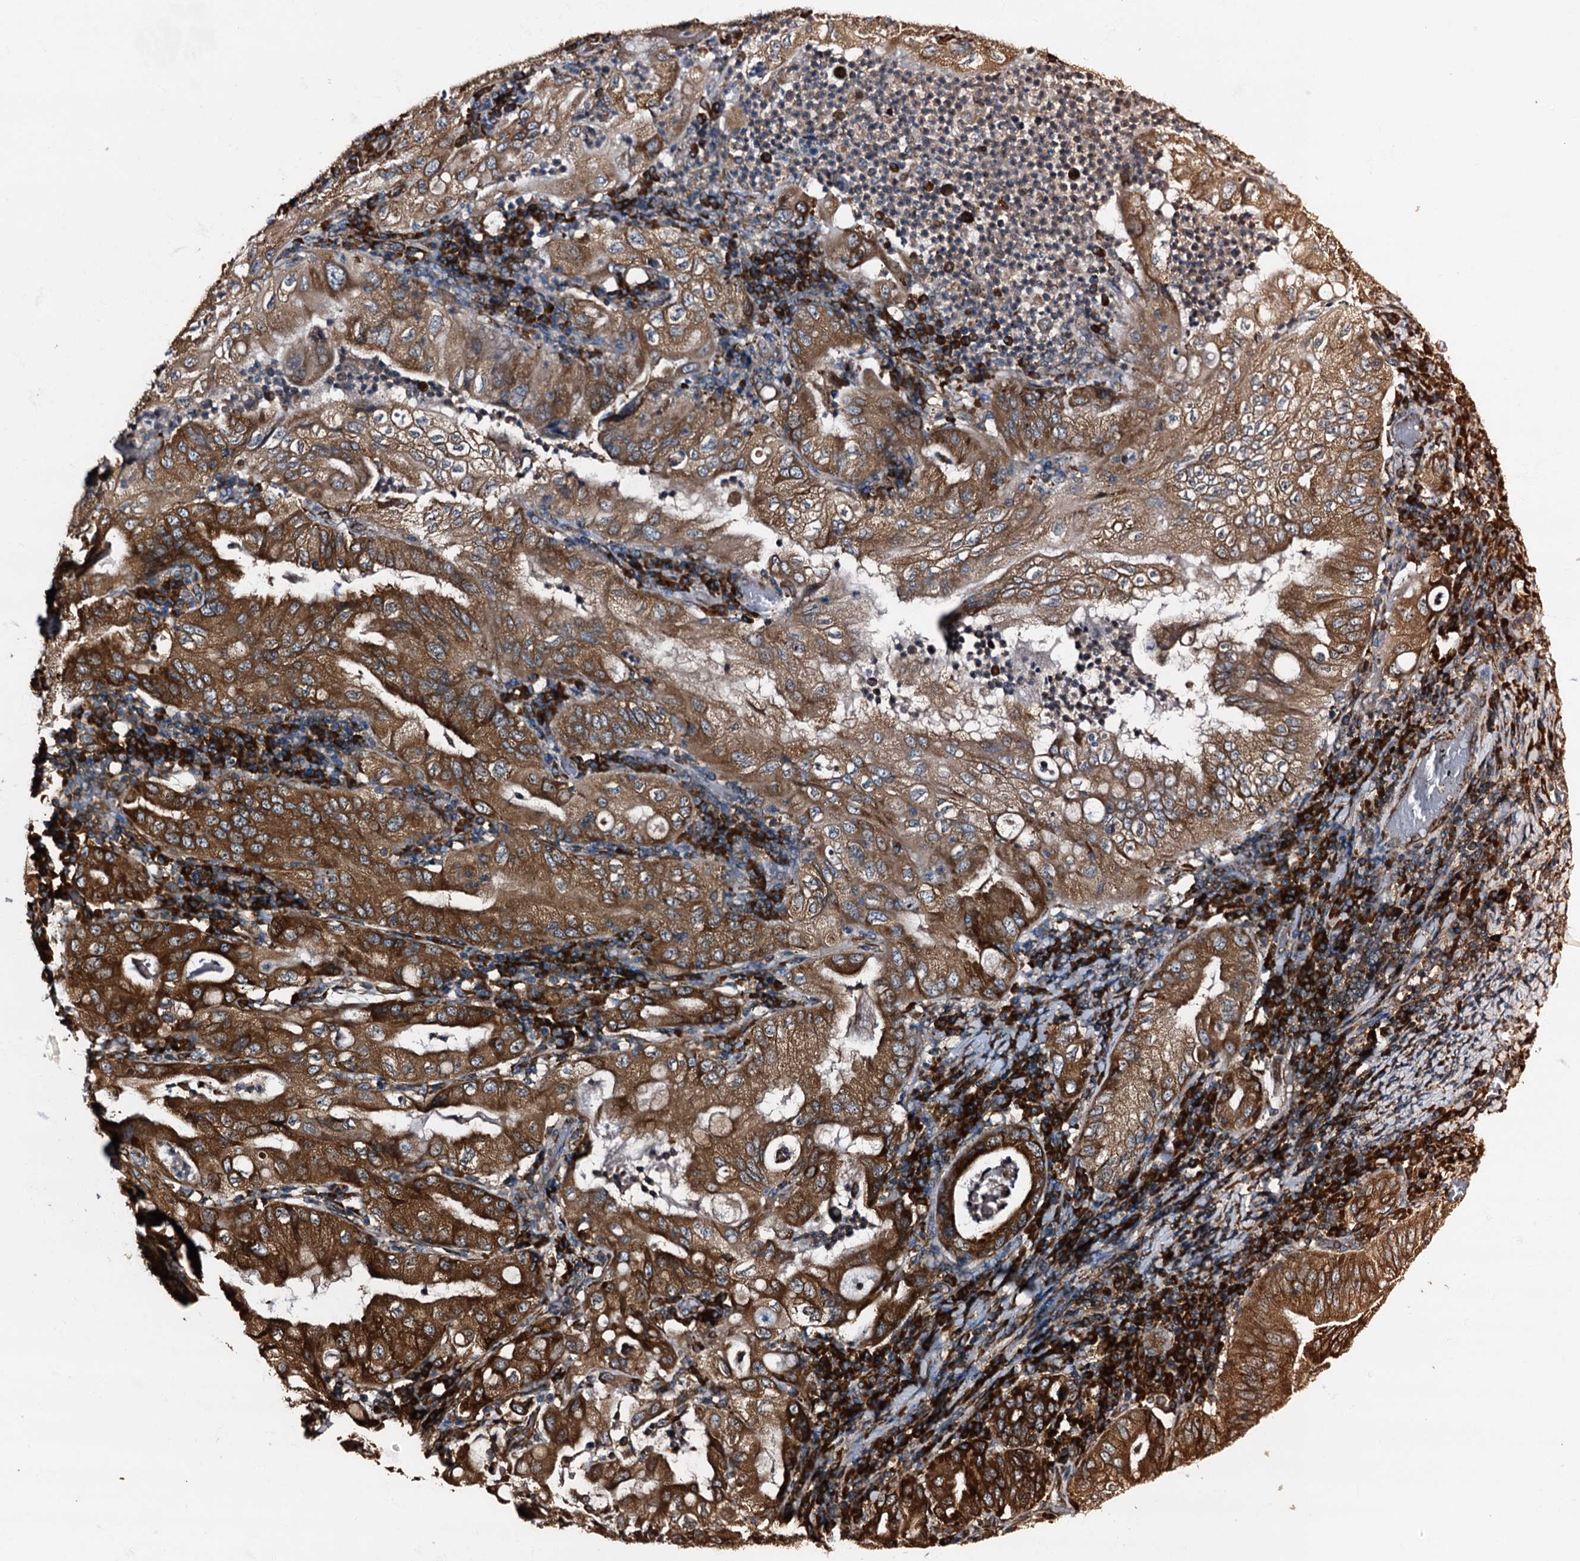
{"staining": {"intensity": "strong", "quantity": ">75%", "location": "cytoplasmic/membranous"}, "tissue": "stomach cancer", "cell_type": "Tumor cells", "image_type": "cancer", "snomed": [{"axis": "morphology", "description": "Normal tissue, NOS"}, {"axis": "morphology", "description": "Adenocarcinoma, NOS"}, {"axis": "topography", "description": "Esophagus"}, {"axis": "topography", "description": "Stomach, upper"}, {"axis": "topography", "description": "Peripheral nerve tissue"}], "caption": "This is a histology image of immunohistochemistry staining of adenocarcinoma (stomach), which shows strong positivity in the cytoplasmic/membranous of tumor cells.", "gene": "ATP2C1", "patient": {"sex": "male", "age": 62}}